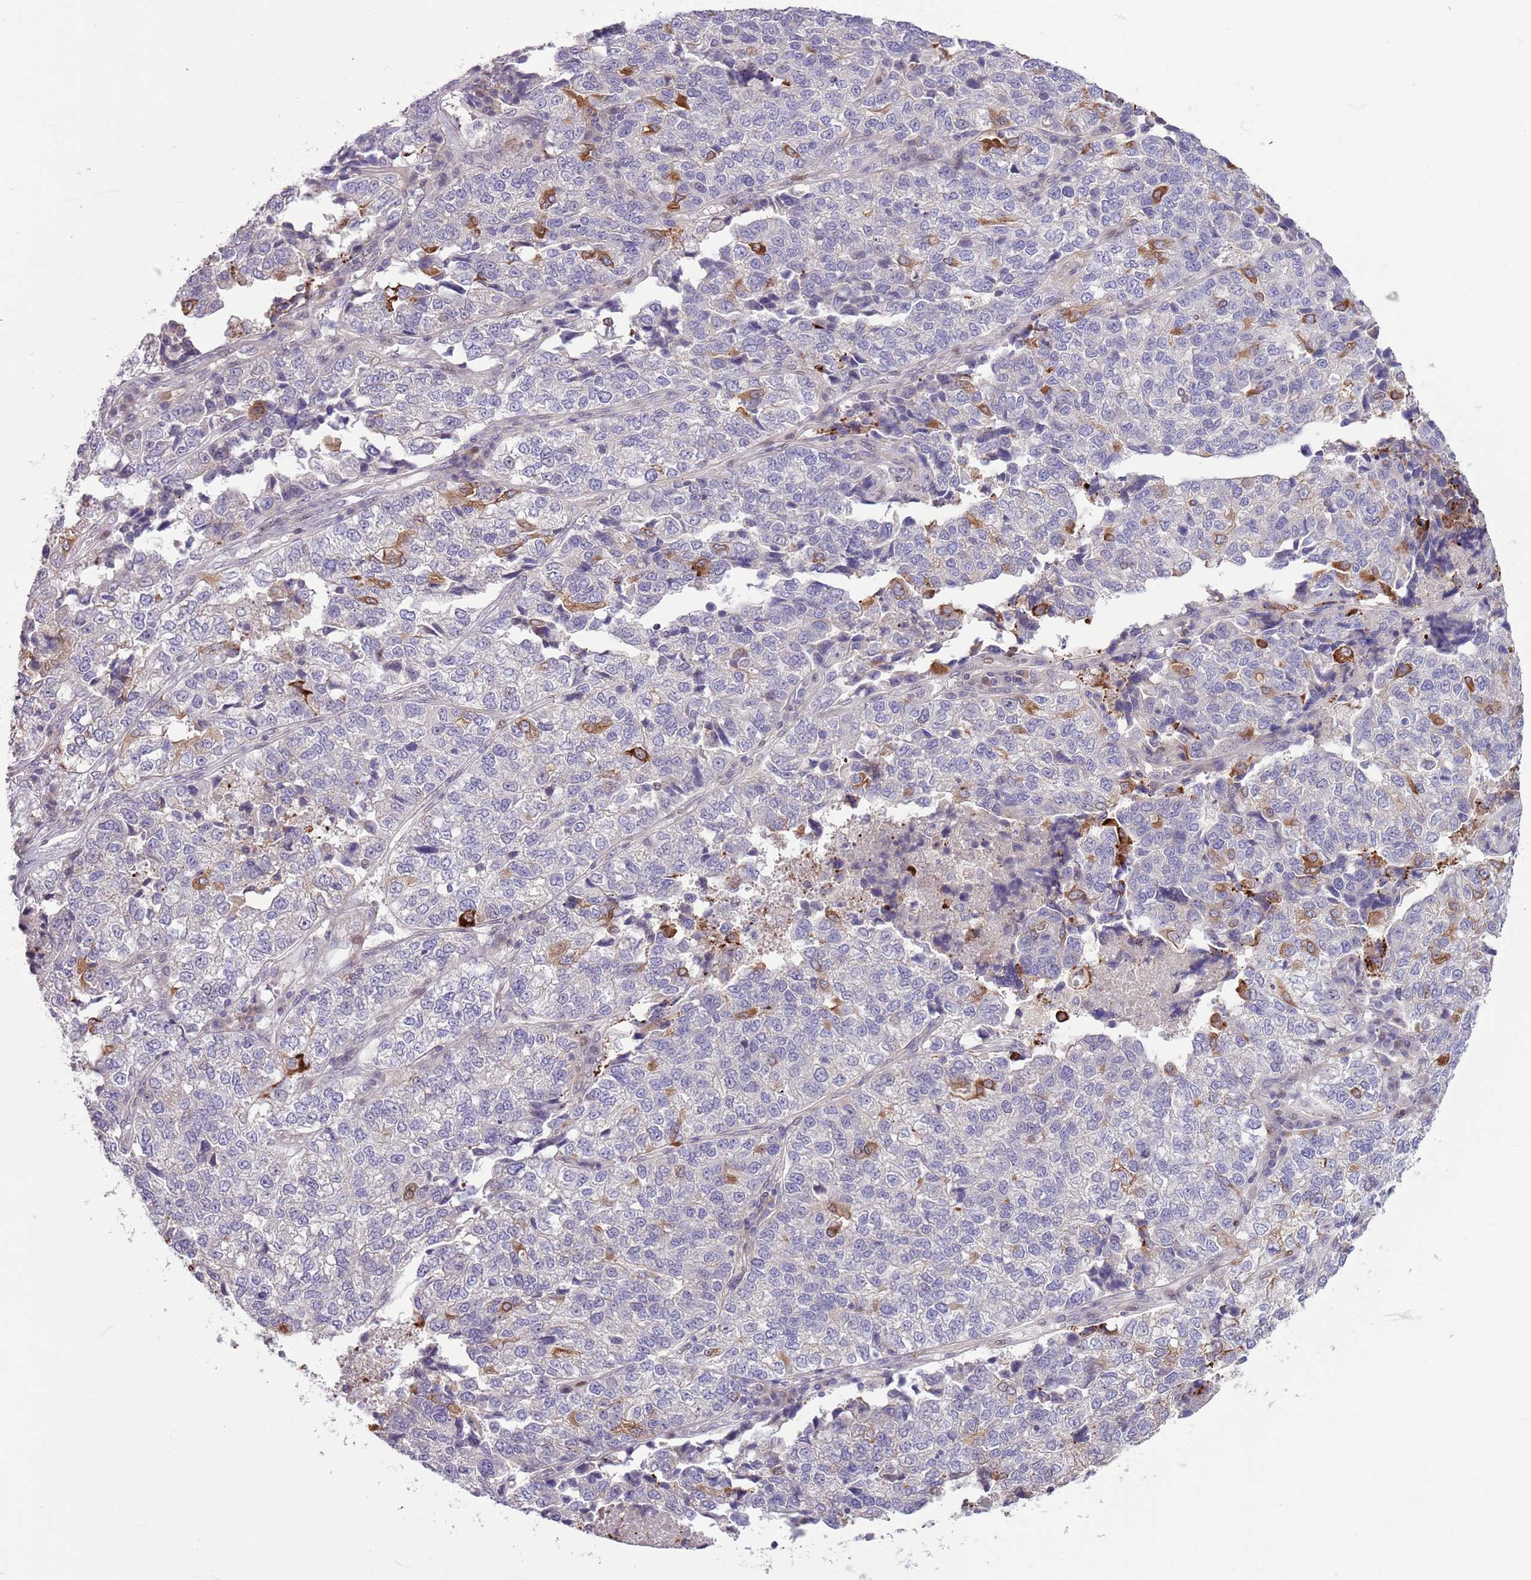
{"staining": {"intensity": "negative", "quantity": "none", "location": "none"}, "tissue": "lung cancer", "cell_type": "Tumor cells", "image_type": "cancer", "snomed": [{"axis": "morphology", "description": "Adenocarcinoma, NOS"}, {"axis": "topography", "description": "Lung"}], "caption": "Adenocarcinoma (lung) stained for a protein using immunohistochemistry shows no expression tumor cells.", "gene": "CCND2", "patient": {"sex": "male", "age": 49}}